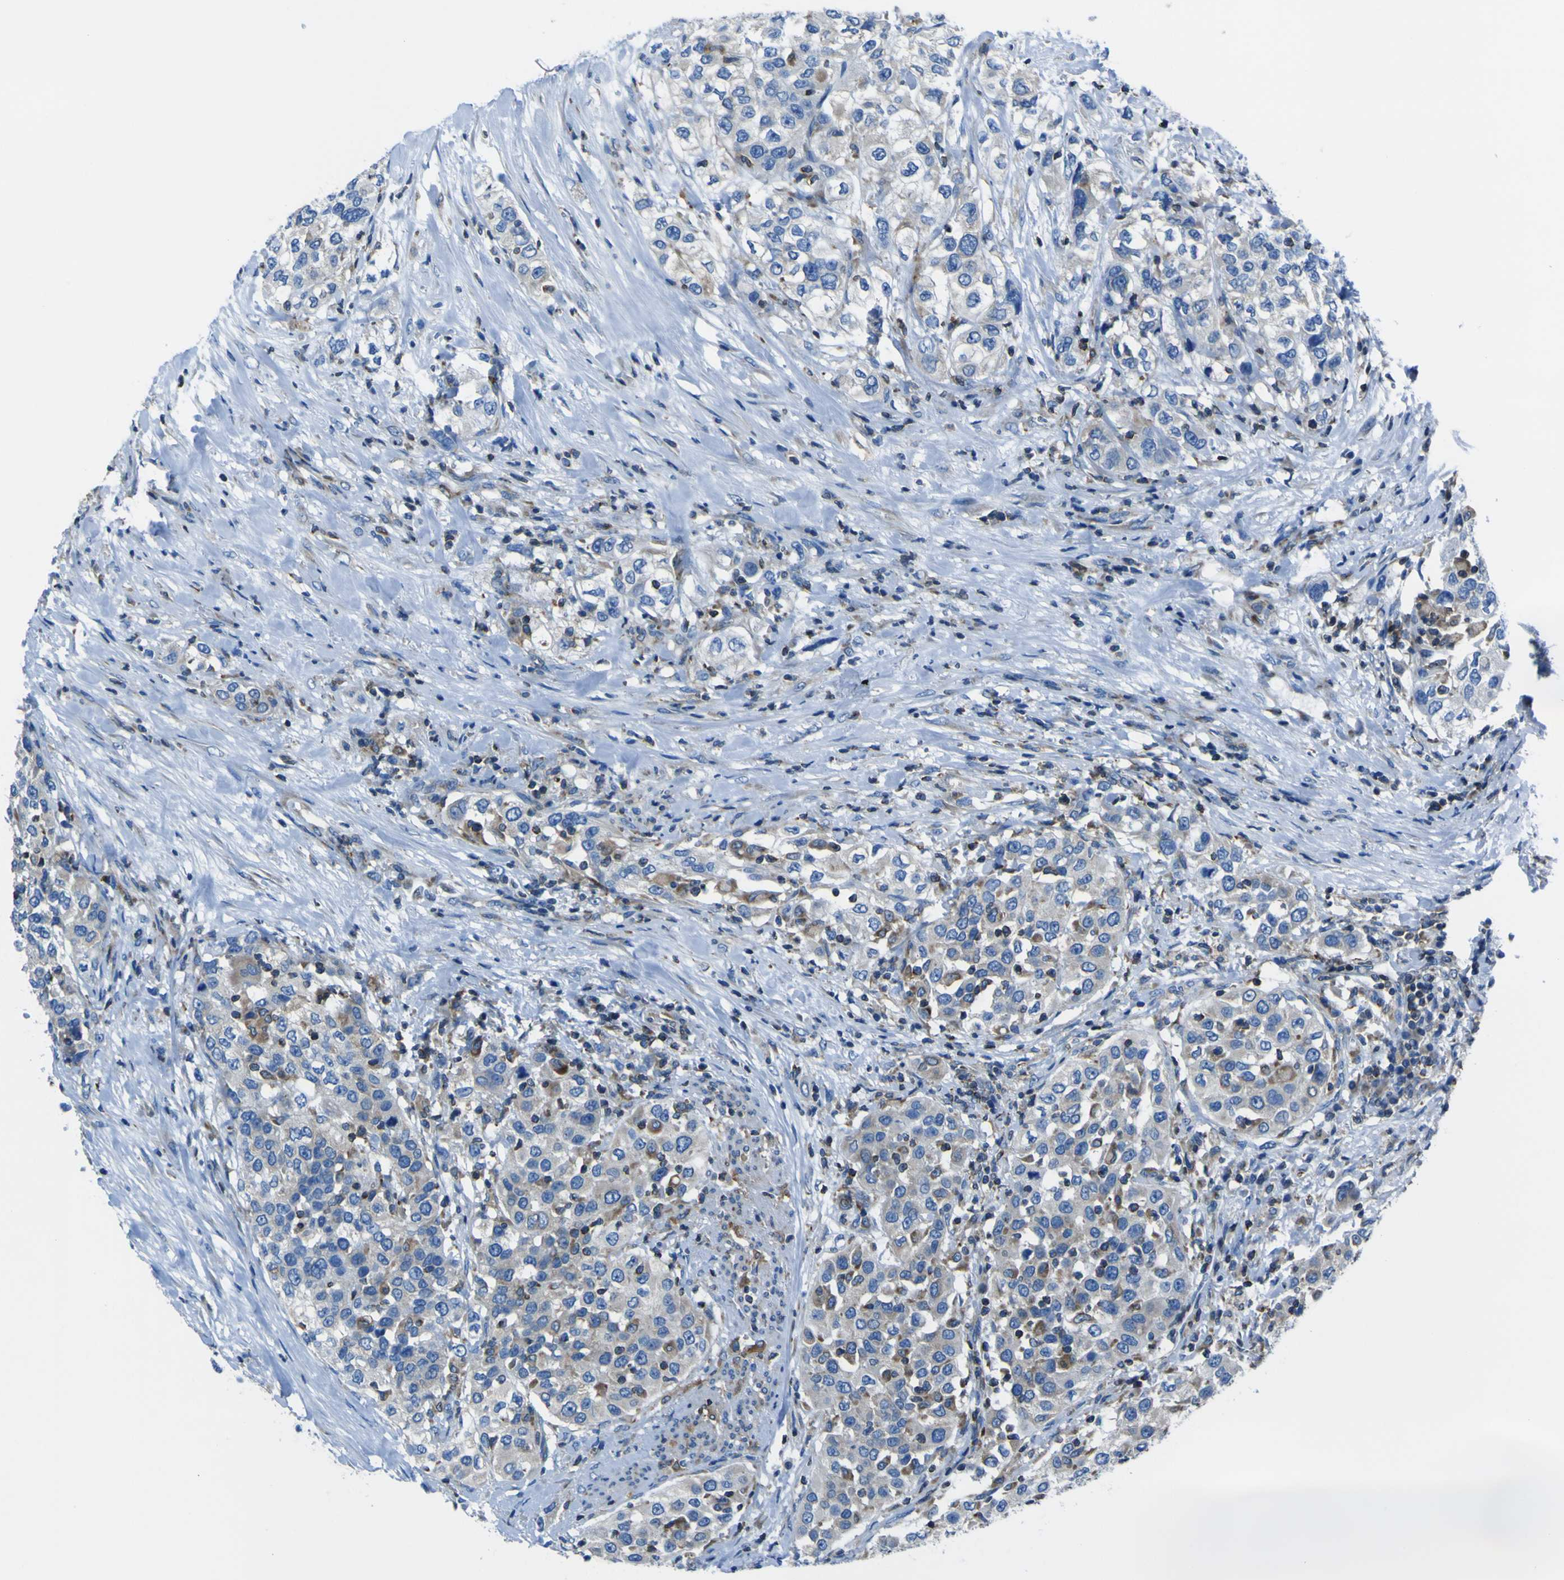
{"staining": {"intensity": "moderate", "quantity": "<25%", "location": "cytoplasmic/membranous"}, "tissue": "urothelial cancer", "cell_type": "Tumor cells", "image_type": "cancer", "snomed": [{"axis": "morphology", "description": "Urothelial carcinoma, High grade"}, {"axis": "topography", "description": "Urinary bladder"}], "caption": "An IHC micrograph of neoplastic tissue is shown. Protein staining in brown labels moderate cytoplasmic/membranous positivity in urothelial cancer within tumor cells.", "gene": "STIM1", "patient": {"sex": "female", "age": 80}}